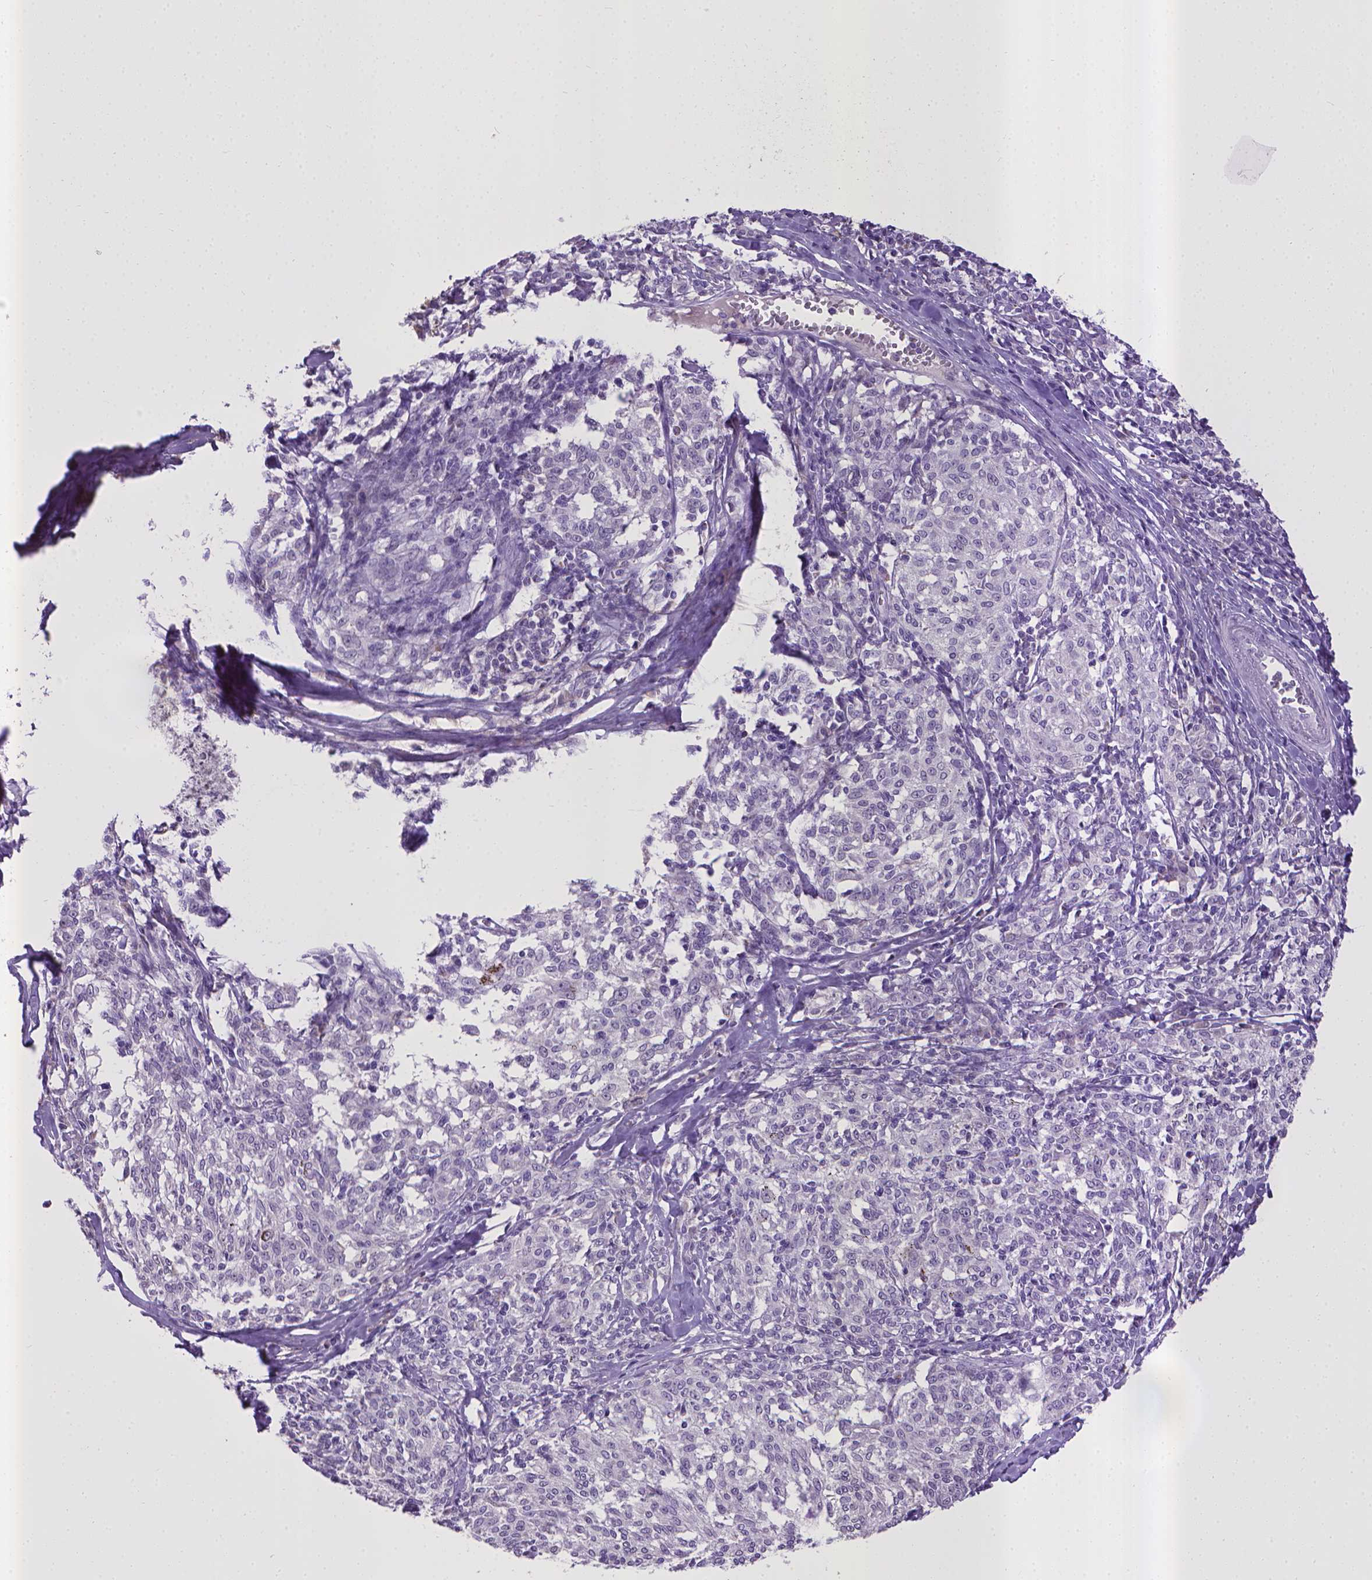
{"staining": {"intensity": "negative", "quantity": "none", "location": "none"}, "tissue": "melanoma", "cell_type": "Tumor cells", "image_type": "cancer", "snomed": [{"axis": "morphology", "description": "Malignant melanoma, NOS"}, {"axis": "topography", "description": "Skin"}], "caption": "DAB (3,3'-diaminobenzidine) immunohistochemical staining of melanoma shows no significant expression in tumor cells.", "gene": "KMO", "patient": {"sex": "female", "age": 72}}